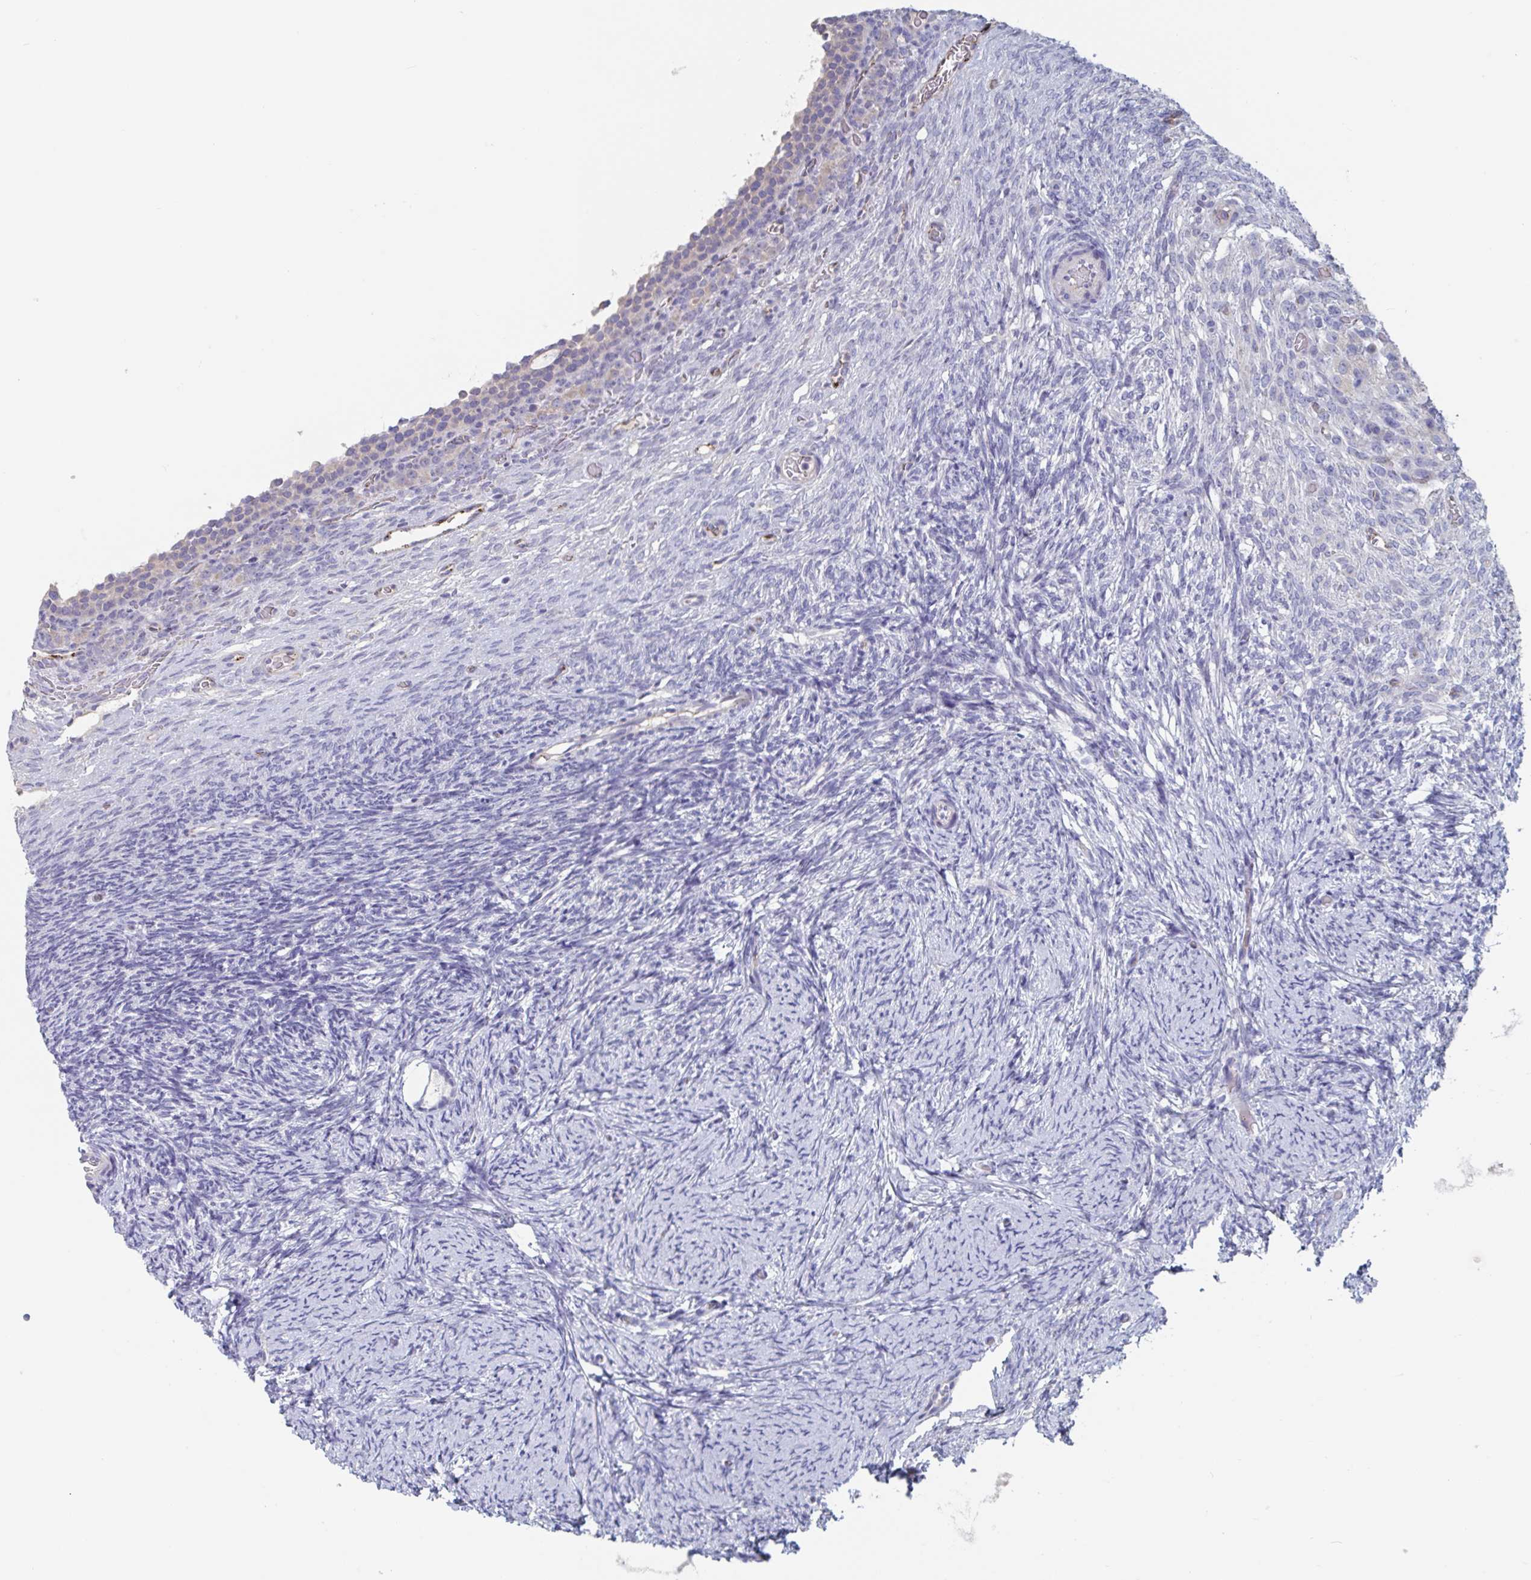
{"staining": {"intensity": "negative", "quantity": "none", "location": "none"}, "tissue": "ovary", "cell_type": "Follicle cells", "image_type": "normal", "snomed": [{"axis": "morphology", "description": "Normal tissue, NOS"}, {"axis": "topography", "description": "Ovary"}], "caption": "IHC micrograph of benign ovary: human ovary stained with DAB reveals no significant protein positivity in follicle cells. (Immunohistochemistry (ihc), brightfield microscopy, high magnification).", "gene": "ABHD16A", "patient": {"sex": "female", "age": 34}}